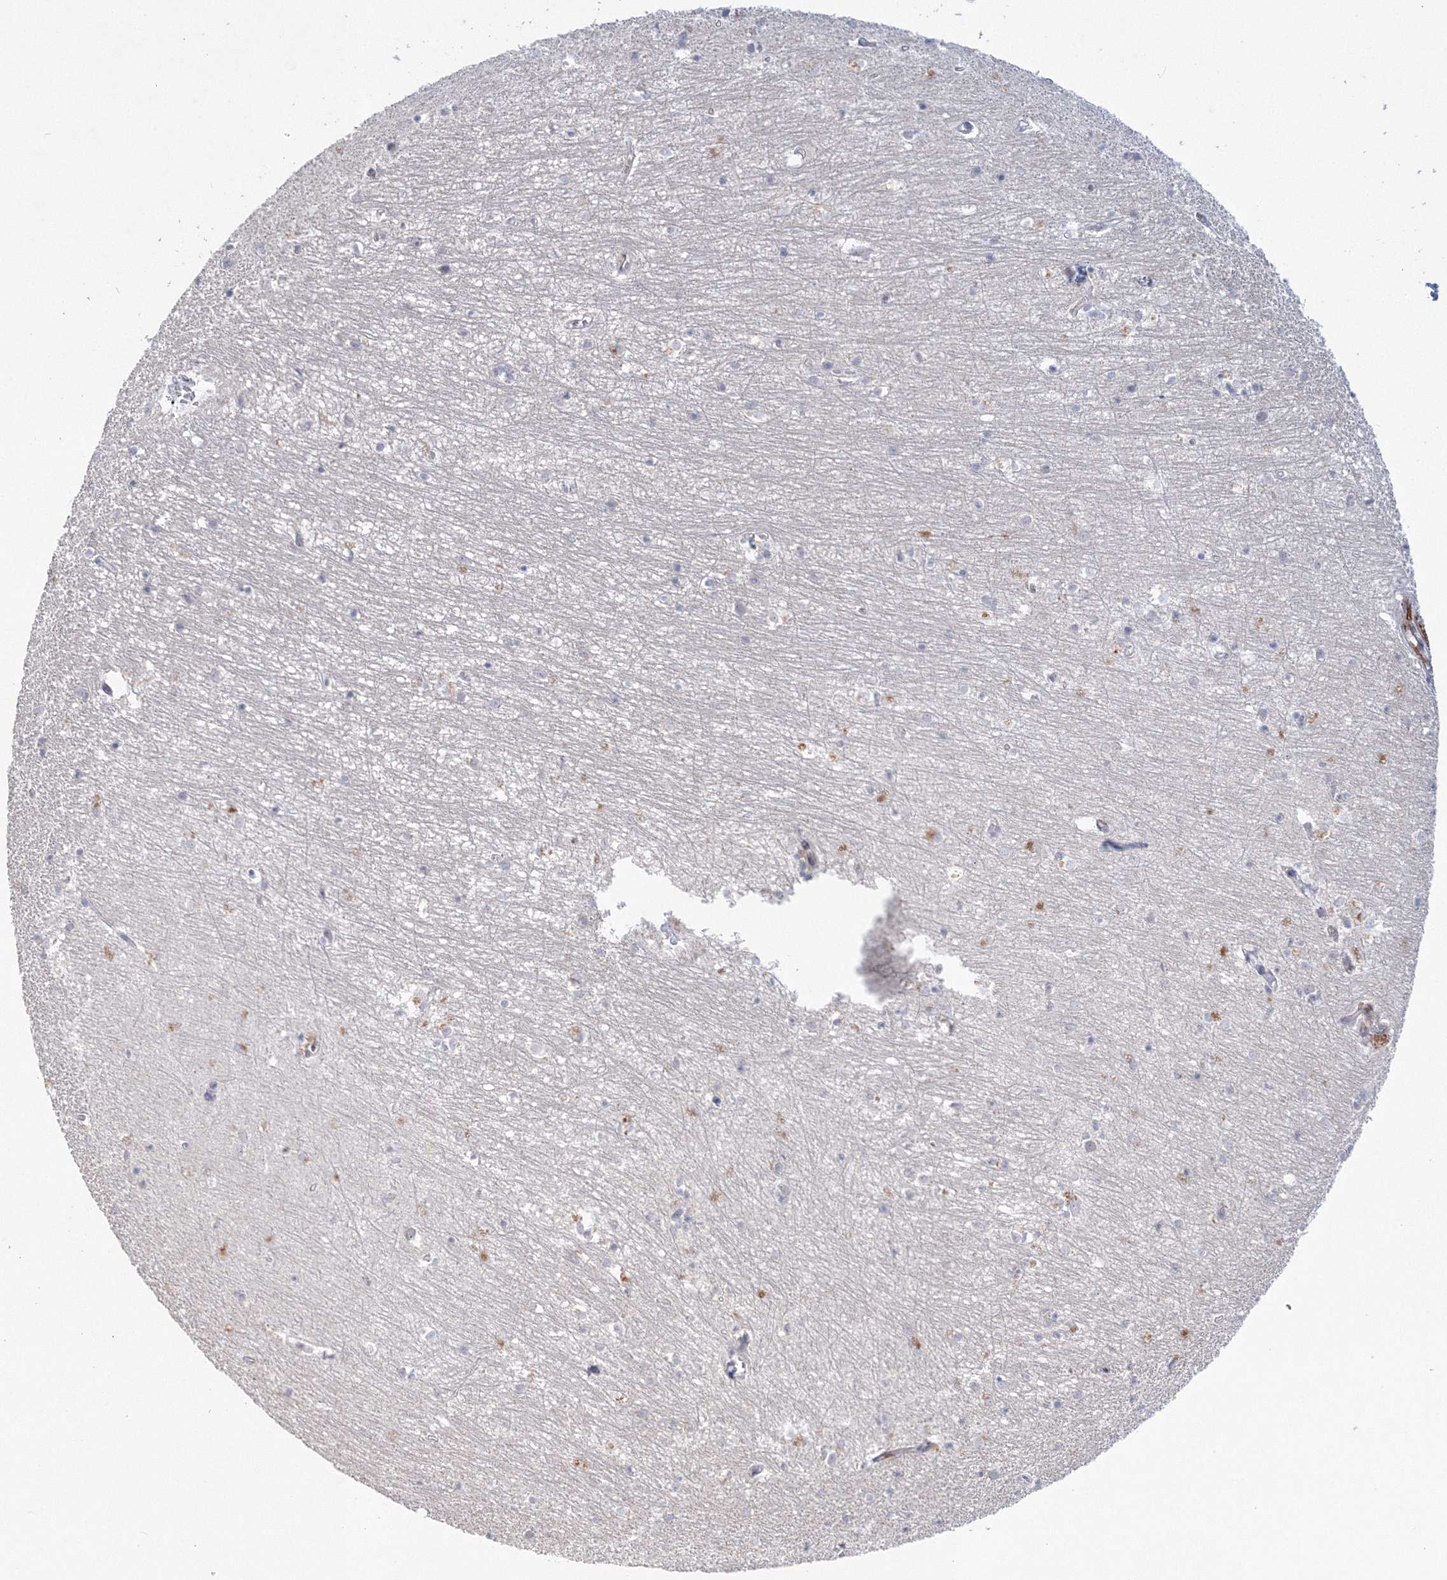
{"staining": {"intensity": "negative", "quantity": "none", "location": "none"}, "tissue": "hippocampus", "cell_type": "Glial cells", "image_type": "normal", "snomed": [{"axis": "morphology", "description": "Normal tissue, NOS"}, {"axis": "topography", "description": "Hippocampus"}], "caption": "The immunohistochemistry histopathology image has no significant staining in glial cells of hippocampus. (DAB (3,3'-diaminobenzidine) immunohistochemistry, high magnification).", "gene": "SIRT7", "patient": {"sex": "female", "age": 64}}